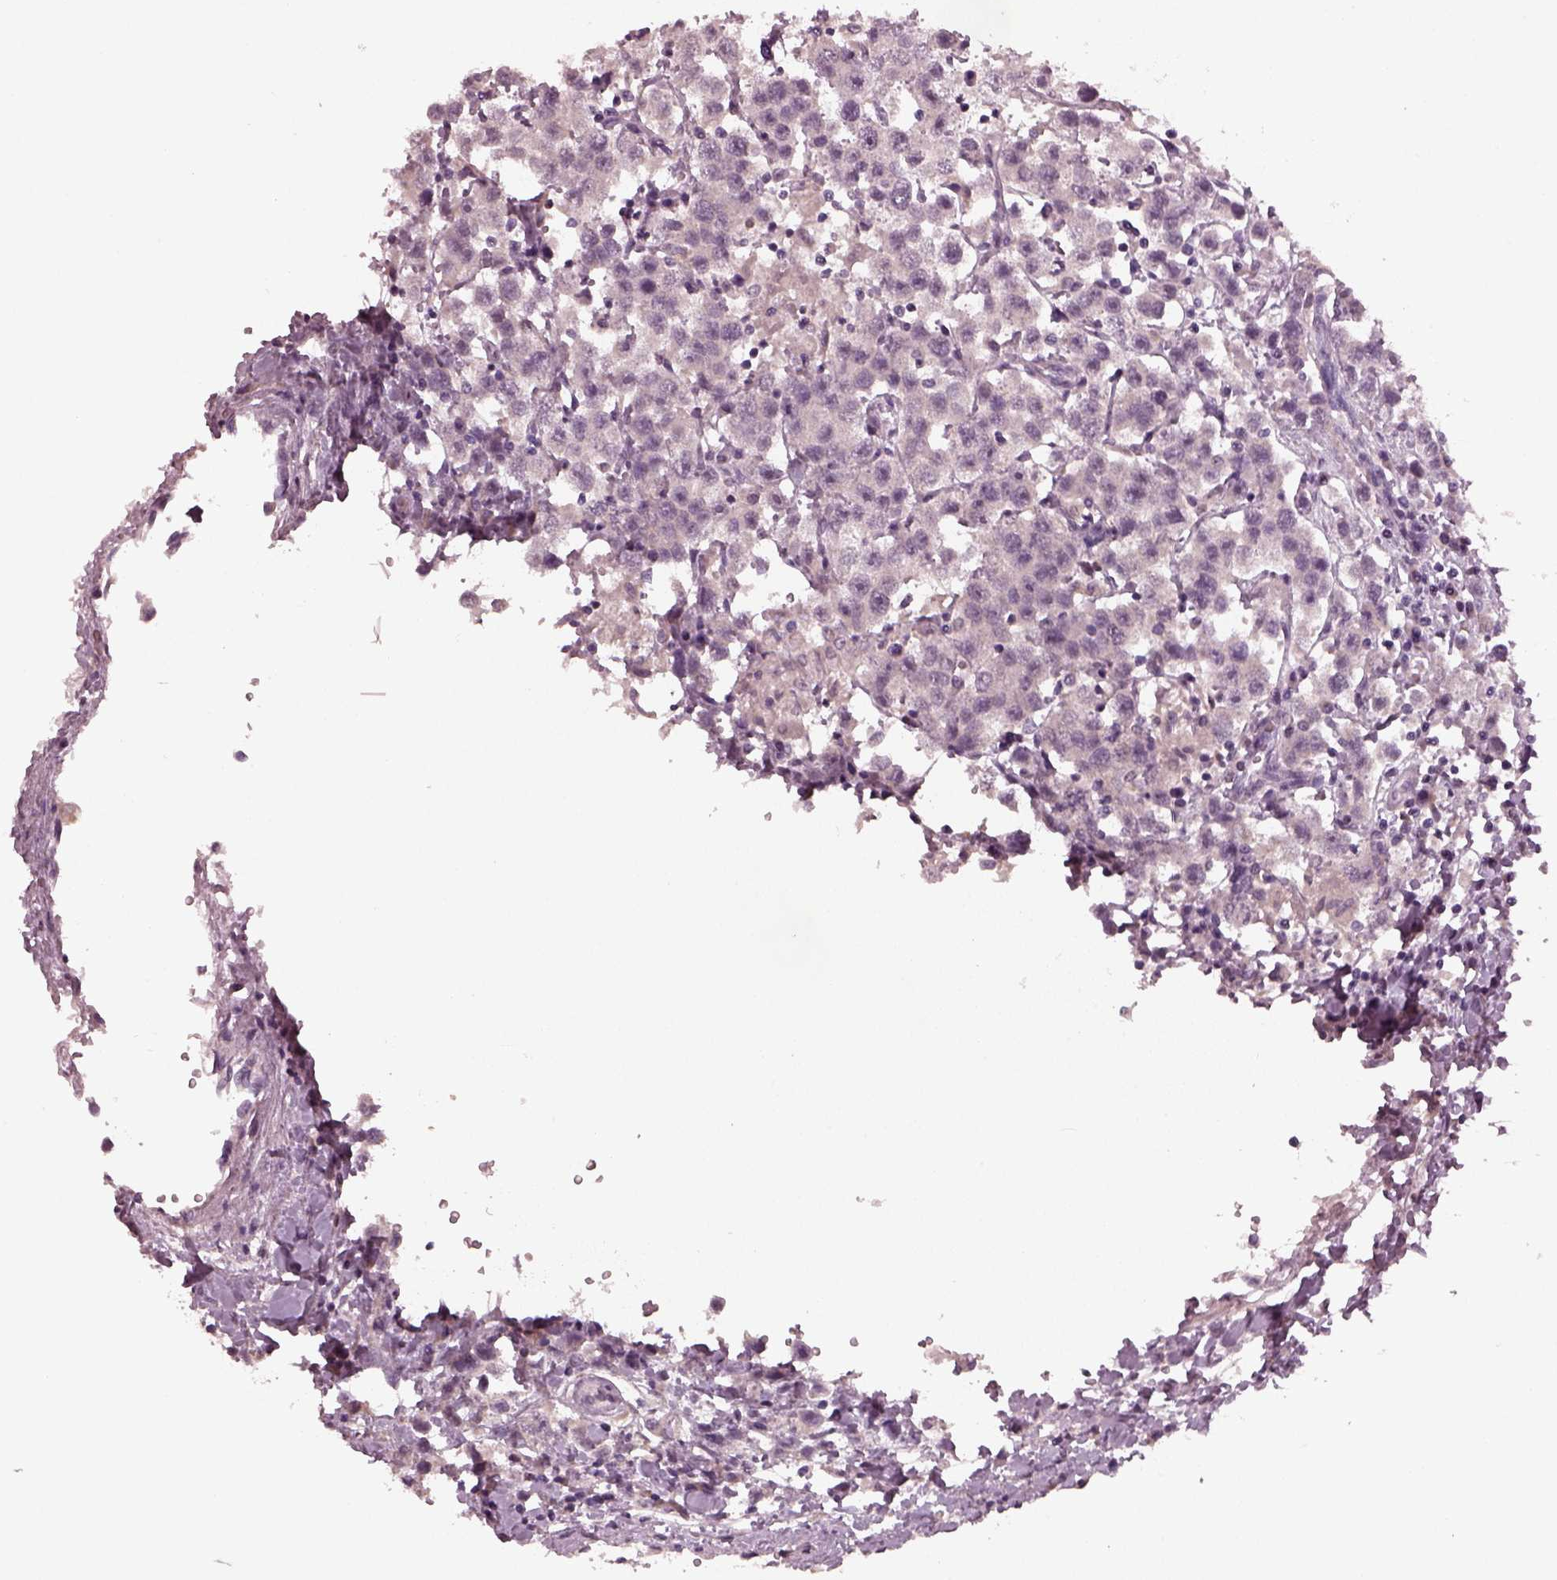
{"staining": {"intensity": "negative", "quantity": "none", "location": "none"}, "tissue": "testis cancer", "cell_type": "Tumor cells", "image_type": "cancer", "snomed": [{"axis": "morphology", "description": "Seminoma, NOS"}, {"axis": "topography", "description": "Testis"}], "caption": "Protein analysis of testis cancer (seminoma) exhibits no significant staining in tumor cells. (DAB IHC with hematoxylin counter stain).", "gene": "RCVRN", "patient": {"sex": "male", "age": 45}}